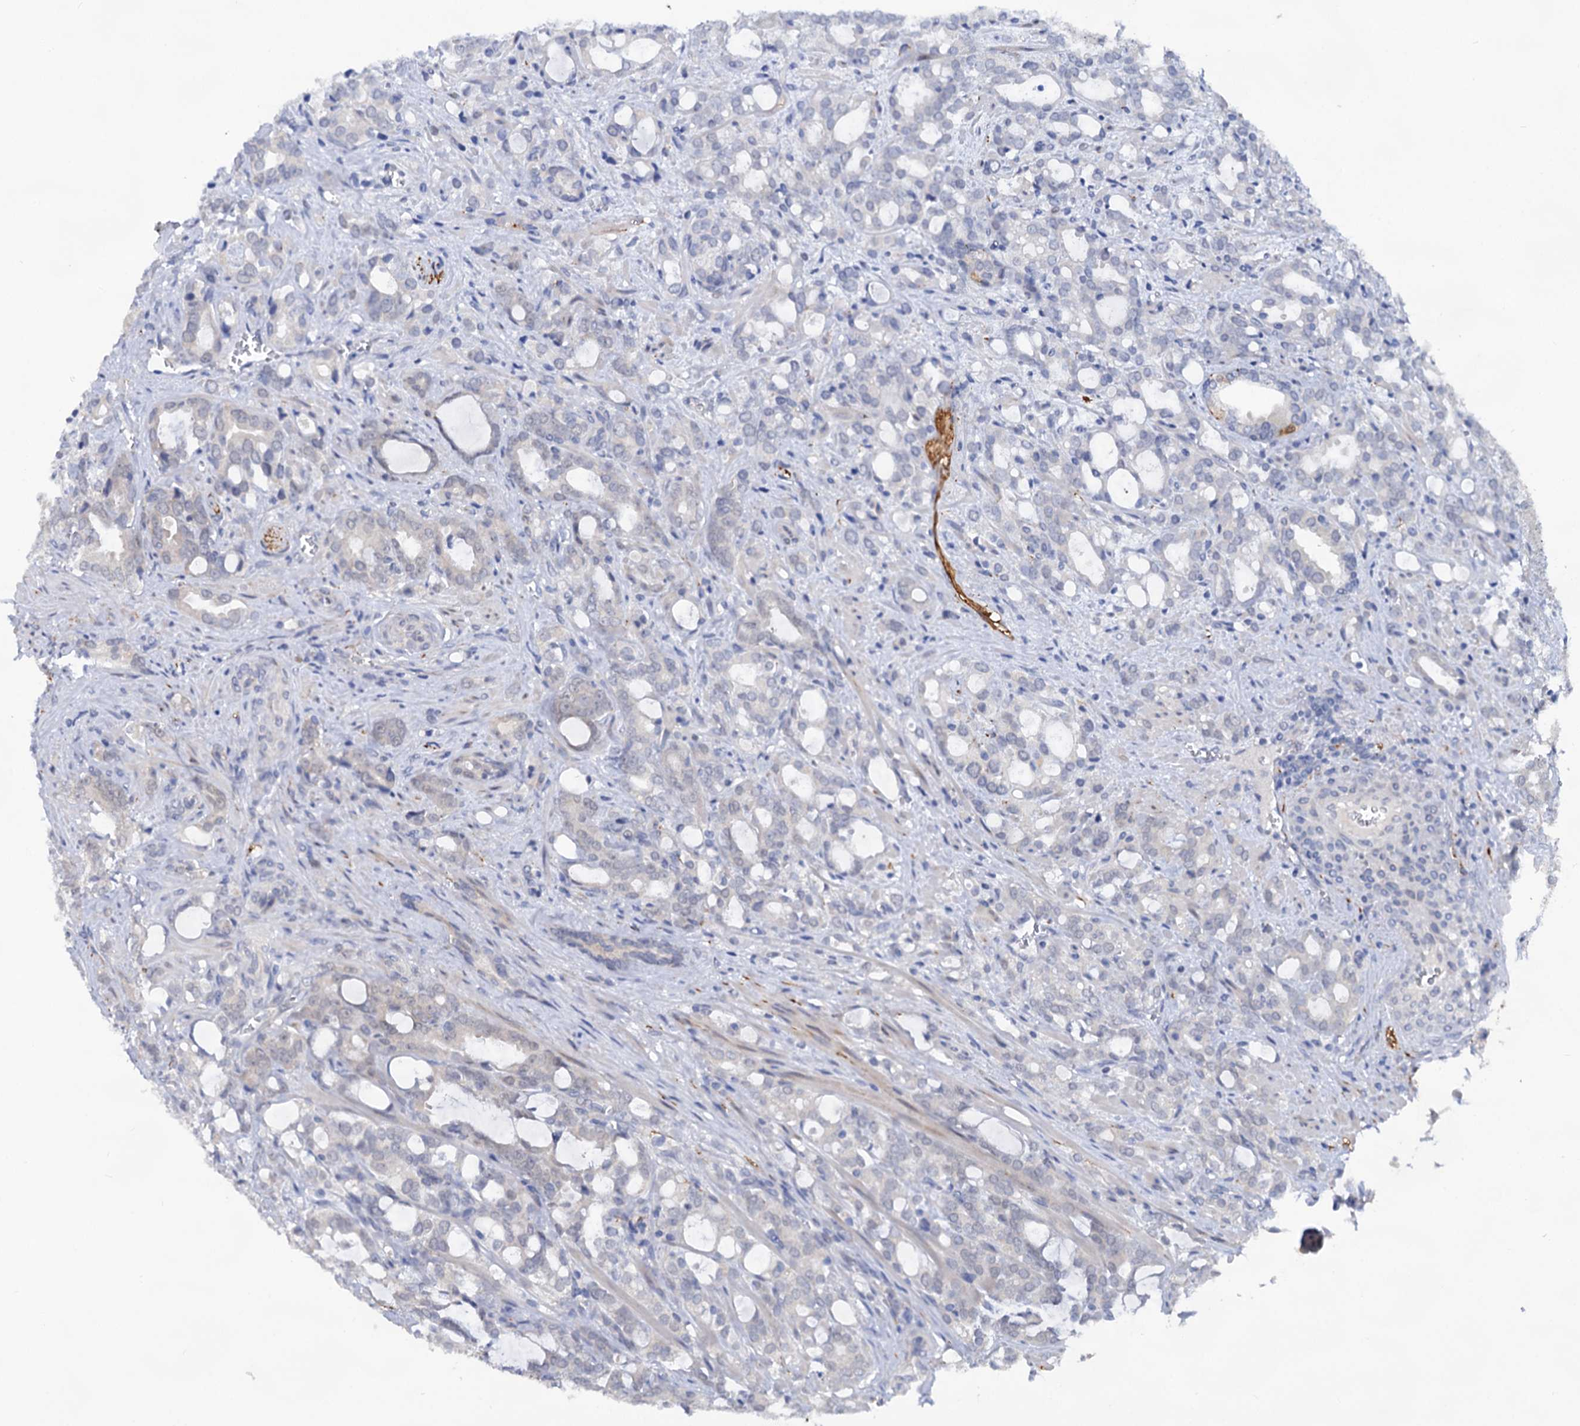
{"staining": {"intensity": "negative", "quantity": "none", "location": "none"}, "tissue": "prostate cancer", "cell_type": "Tumor cells", "image_type": "cancer", "snomed": [{"axis": "morphology", "description": "Adenocarcinoma, High grade"}, {"axis": "topography", "description": "Prostate"}], "caption": "Protein analysis of prostate high-grade adenocarcinoma demonstrates no significant staining in tumor cells.", "gene": "CAPRIN2", "patient": {"sex": "male", "age": 72}}